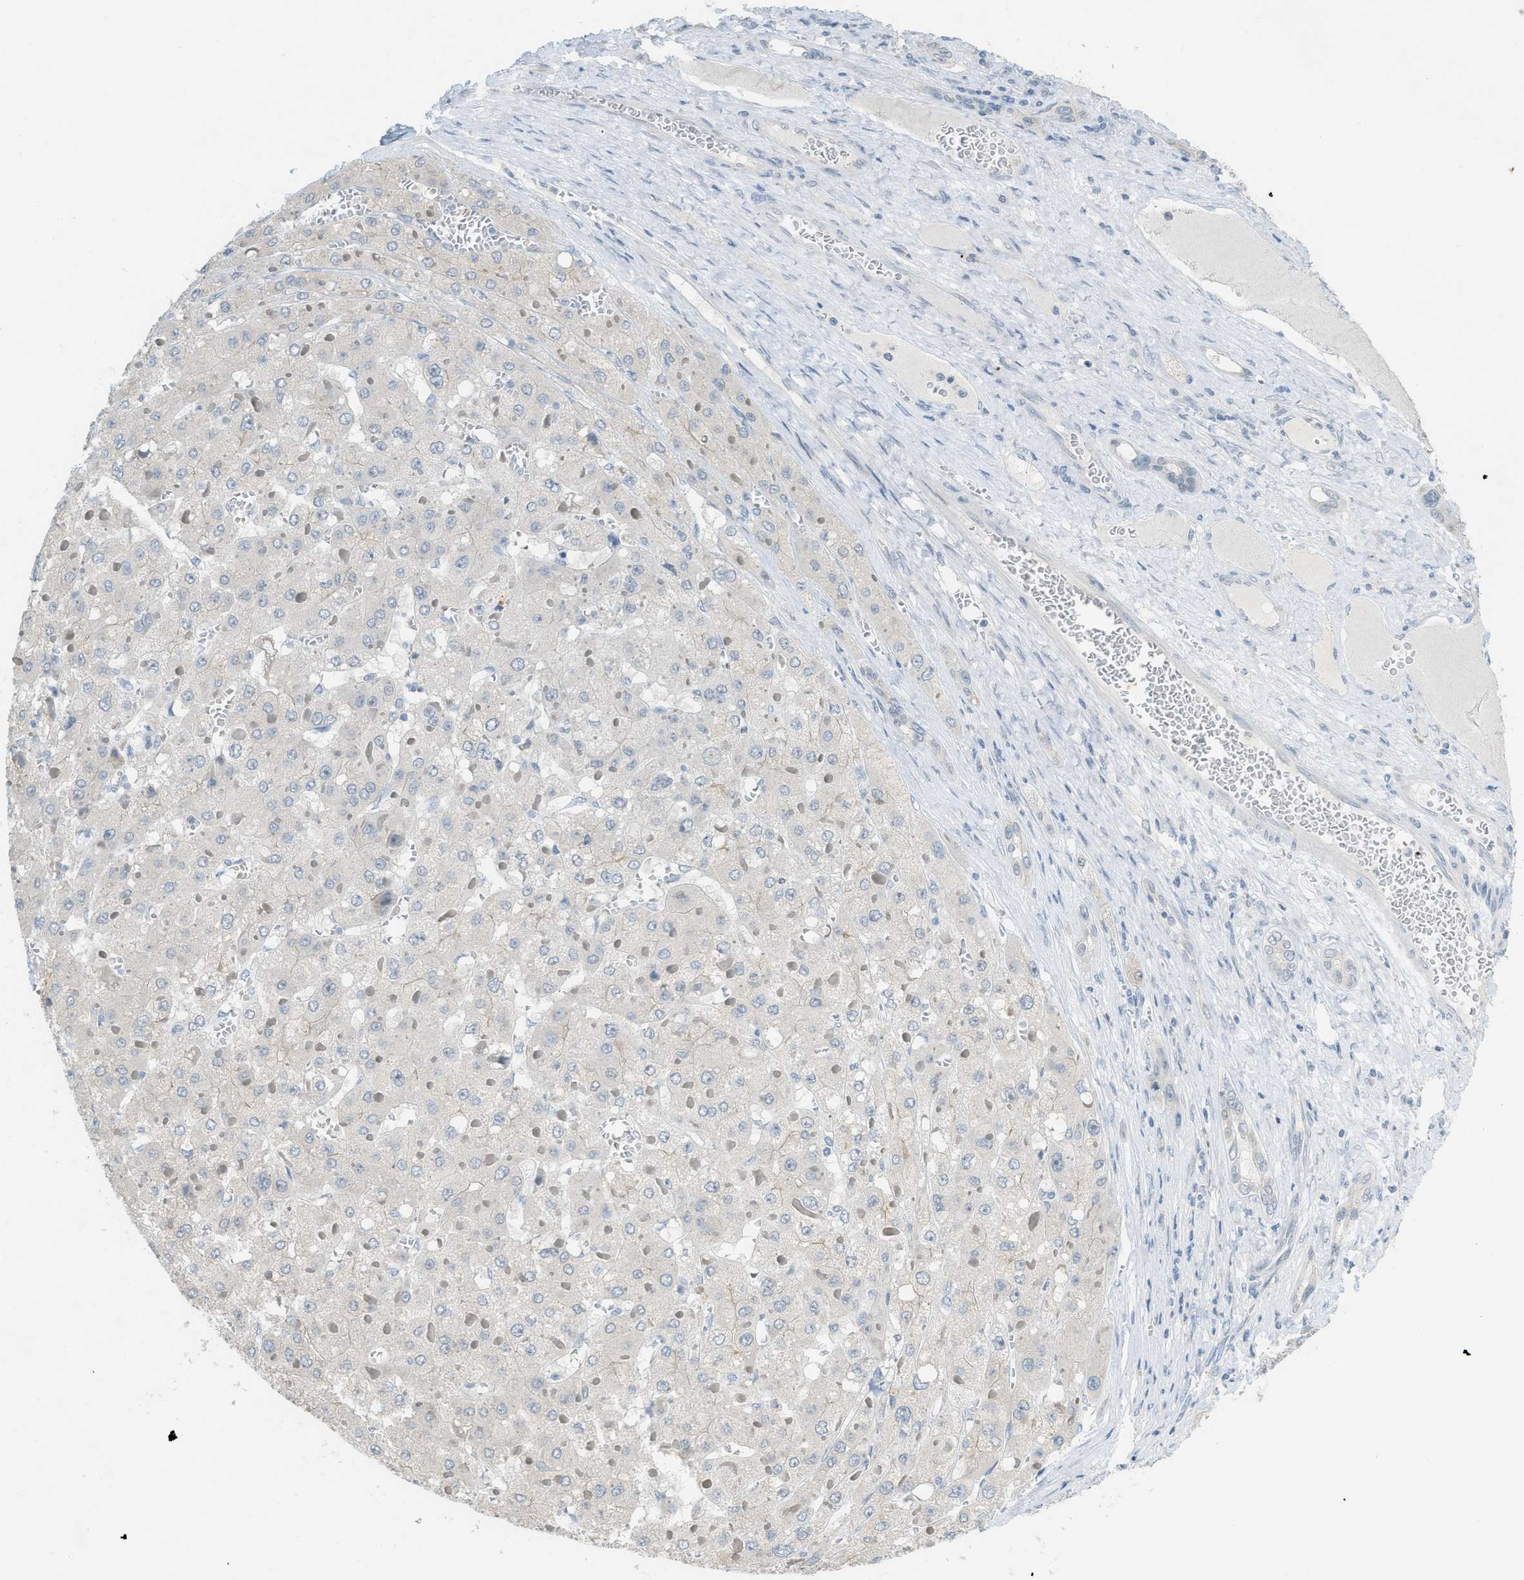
{"staining": {"intensity": "negative", "quantity": "none", "location": "none"}, "tissue": "liver cancer", "cell_type": "Tumor cells", "image_type": "cancer", "snomed": [{"axis": "morphology", "description": "Carcinoma, Hepatocellular, NOS"}, {"axis": "topography", "description": "Liver"}], "caption": "Tumor cells are negative for brown protein staining in liver cancer (hepatocellular carcinoma). (Immunohistochemistry (ihc), brightfield microscopy, high magnification).", "gene": "TXNDC2", "patient": {"sex": "female", "age": 73}}